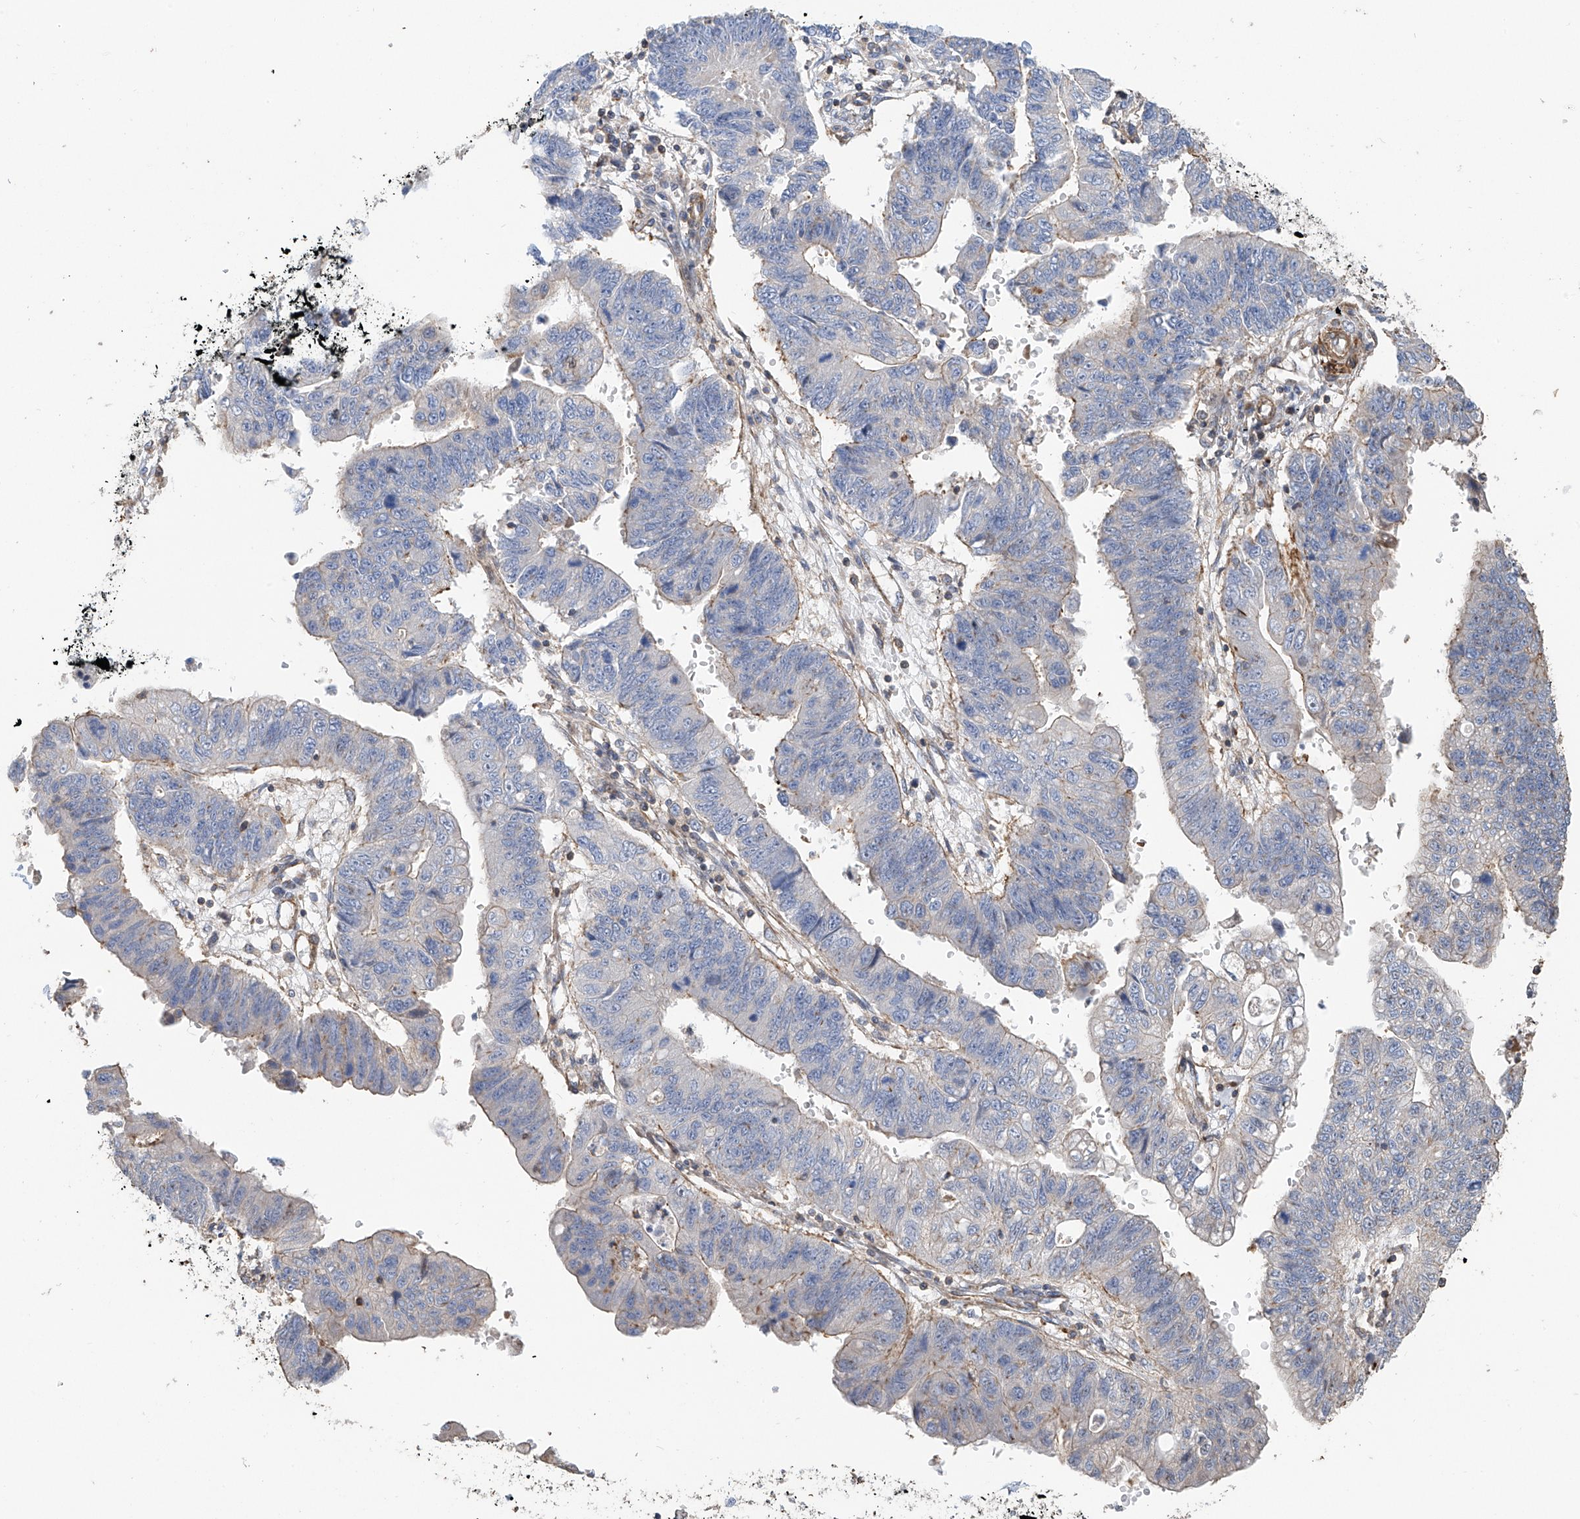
{"staining": {"intensity": "weak", "quantity": "<25%", "location": "cytoplasmic/membranous"}, "tissue": "stomach cancer", "cell_type": "Tumor cells", "image_type": "cancer", "snomed": [{"axis": "morphology", "description": "Adenocarcinoma, NOS"}, {"axis": "topography", "description": "Stomach"}], "caption": "This is an IHC histopathology image of human stomach adenocarcinoma. There is no expression in tumor cells.", "gene": "SLC43A3", "patient": {"sex": "male", "age": 59}}